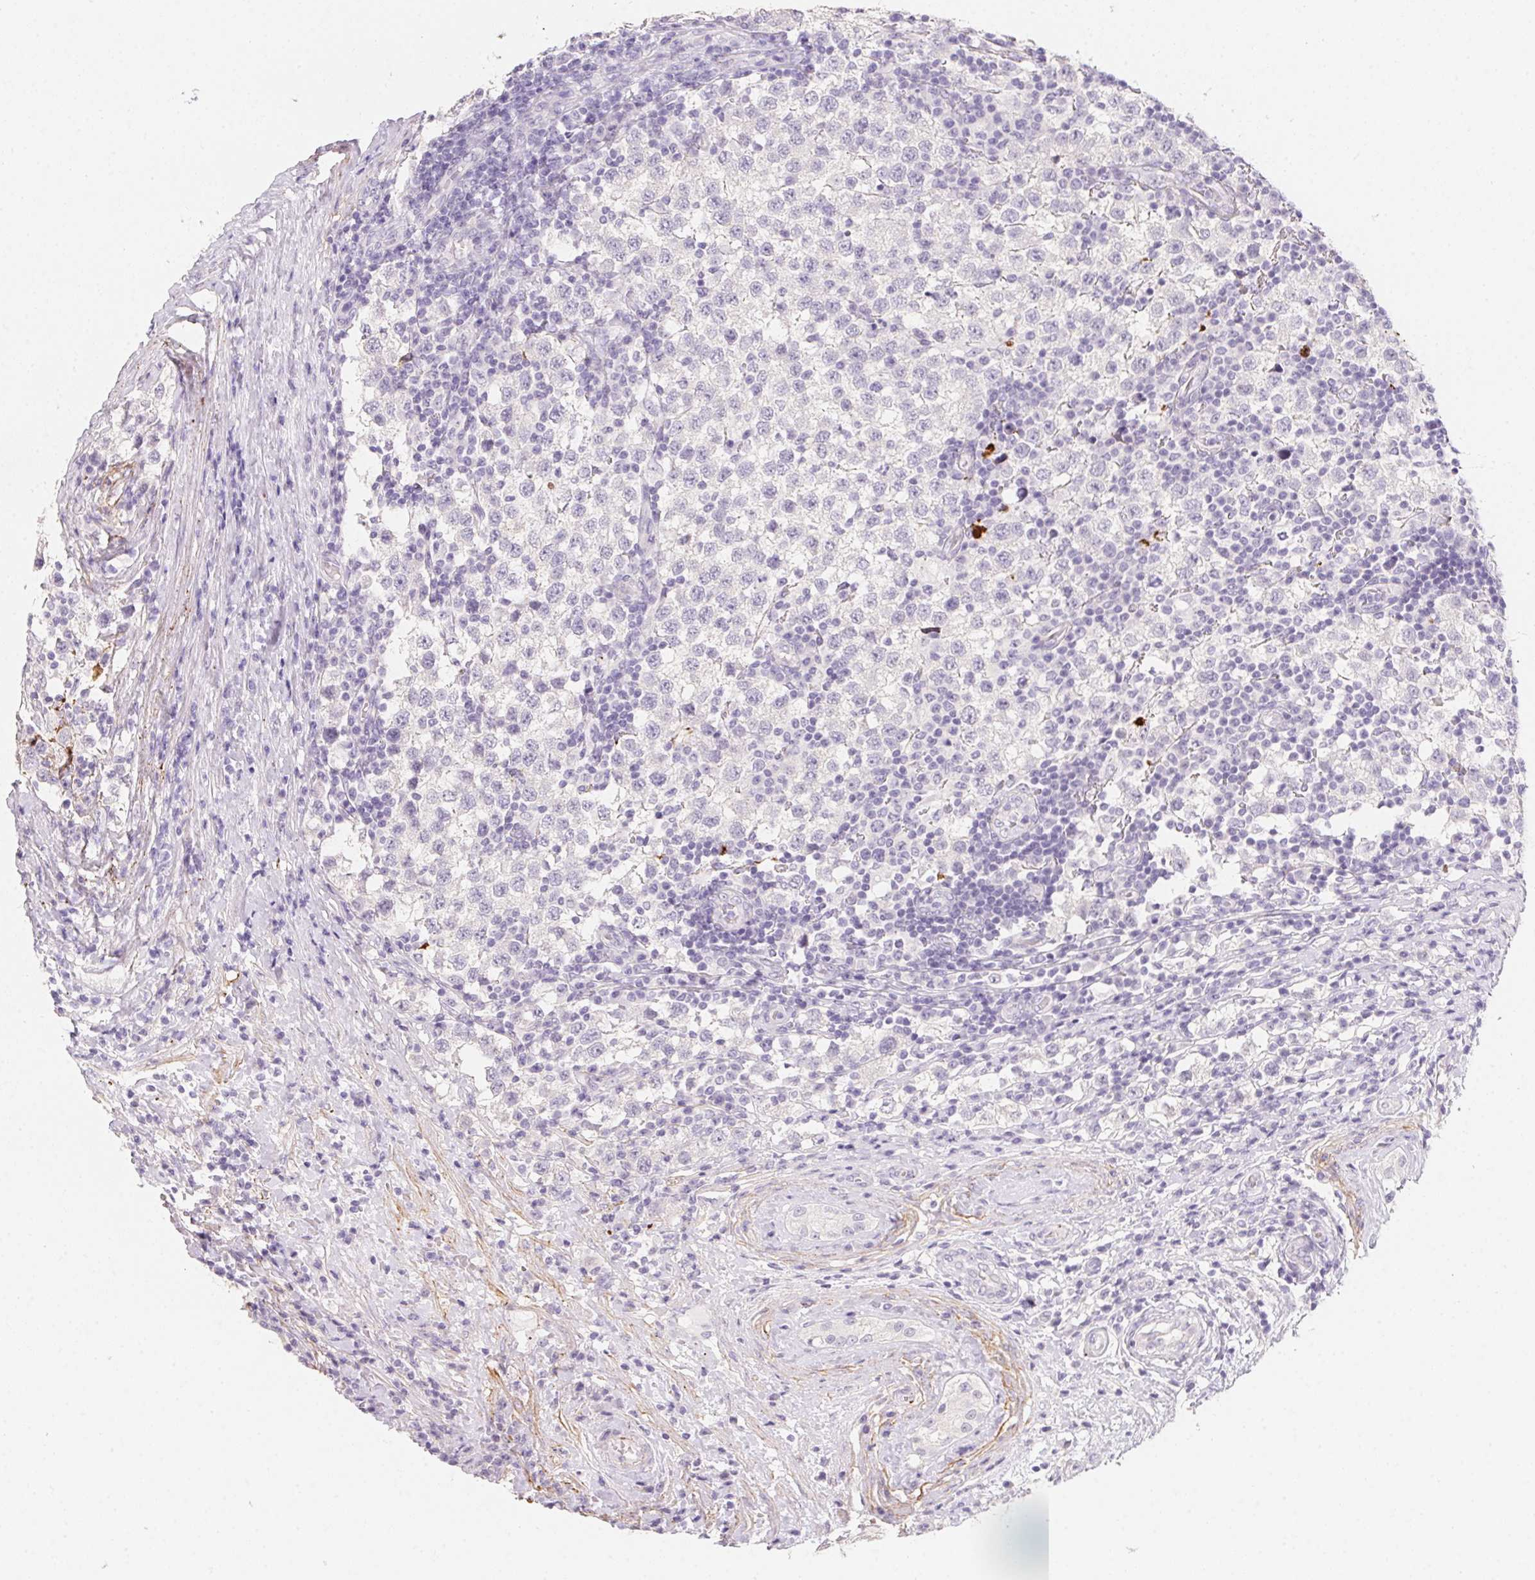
{"staining": {"intensity": "negative", "quantity": "none", "location": "none"}, "tissue": "testis cancer", "cell_type": "Tumor cells", "image_type": "cancer", "snomed": [{"axis": "morphology", "description": "Seminoma, NOS"}, {"axis": "topography", "description": "Testis"}], "caption": "Immunohistochemical staining of testis cancer shows no significant expression in tumor cells.", "gene": "MYL4", "patient": {"sex": "male", "age": 34}}